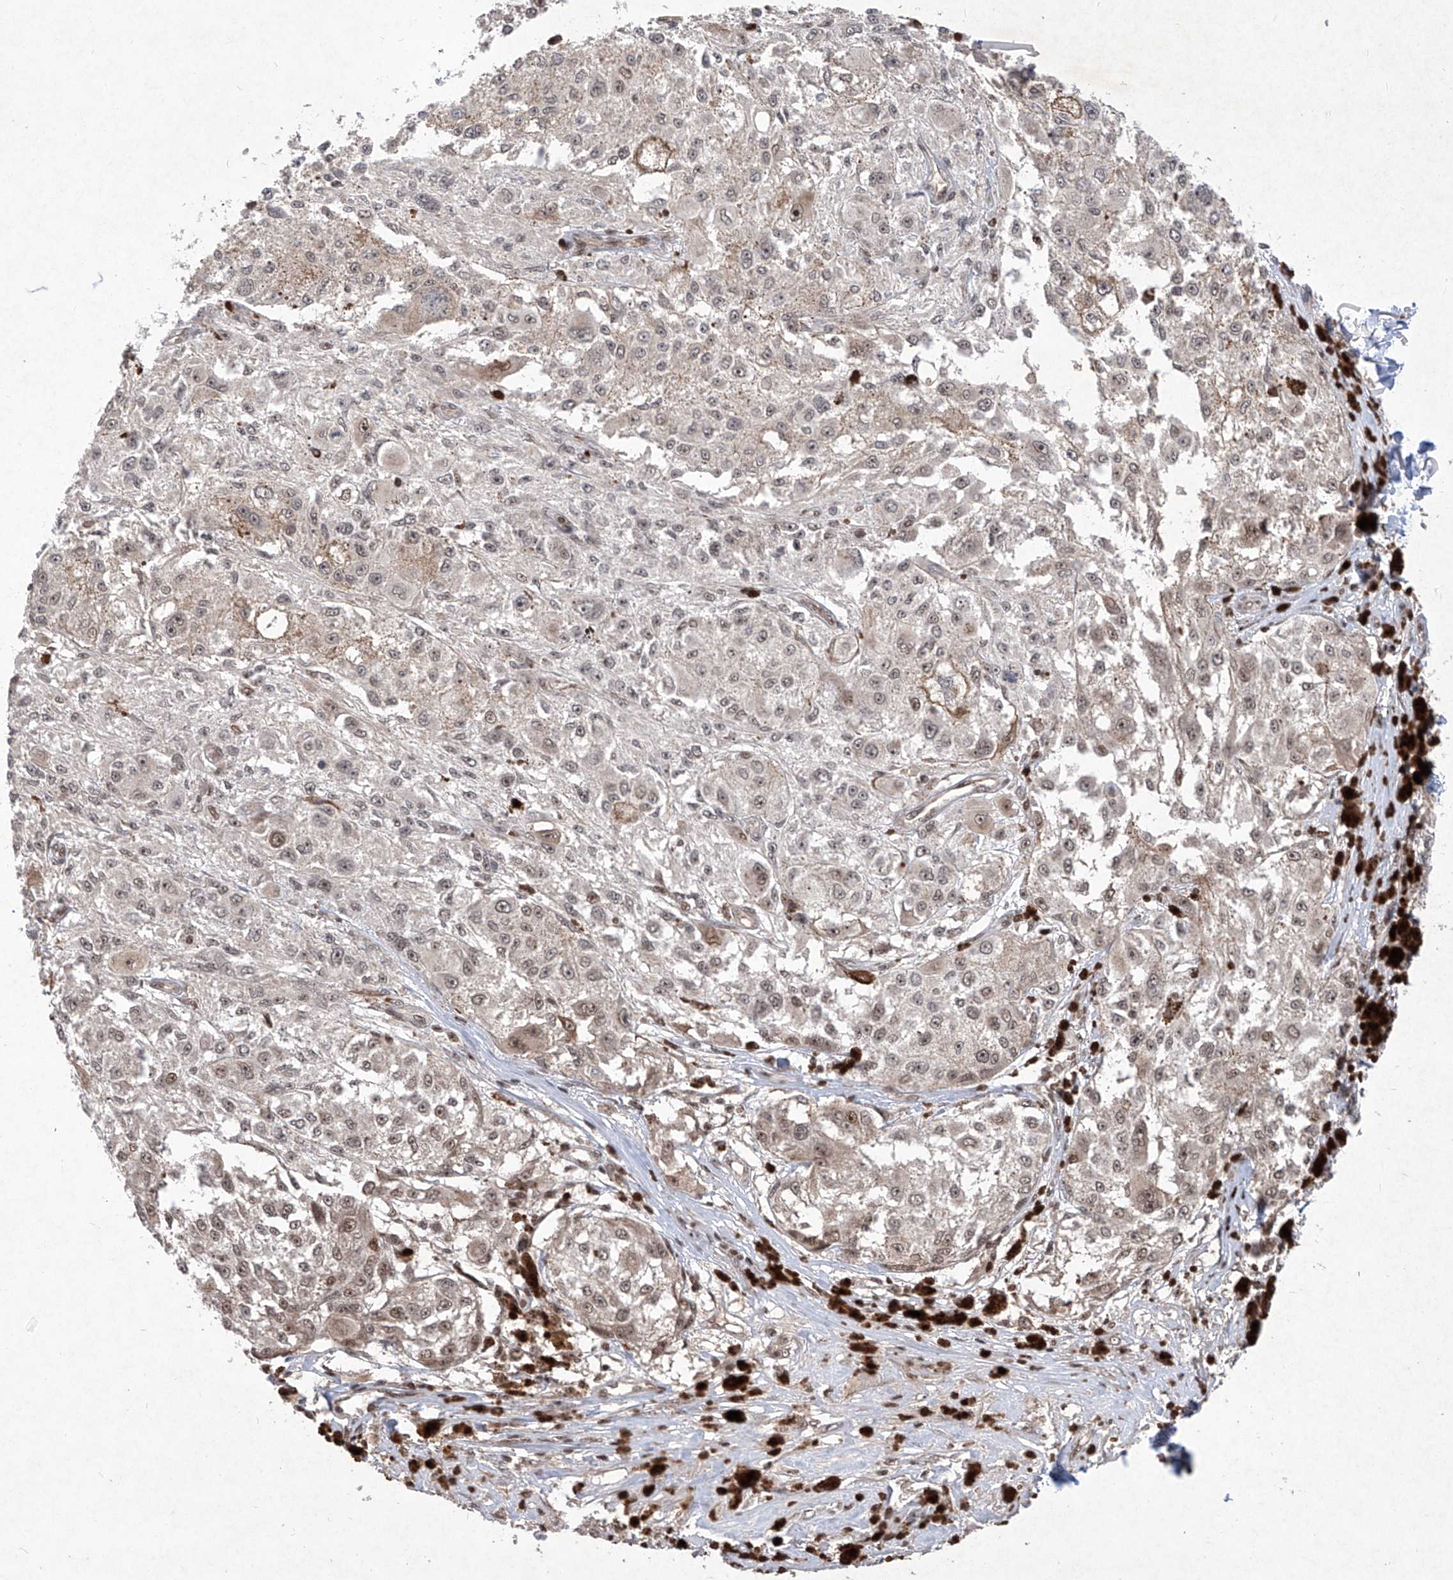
{"staining": {"intensity": "weak", "quantity": "<25%", "location": "cytoplasmic/membranous,nuclear"}, "tissue": "melanoma", "cell_type": "Tumor cells", "image_type": "cancer", "snomed": [{"axis": "morphology", "description": "Necrosis, NOS"}, {"axis": "morphology", "description": "Malignant melanoma, NOS"}, {"axis": "topography", "description": "Skin"}], "caption": "Immunohistochemistry of melanoma demonstrates no expression in tumor cells.", "gene": "IRF2", "patient": {"sex": "female", "age": 87}}